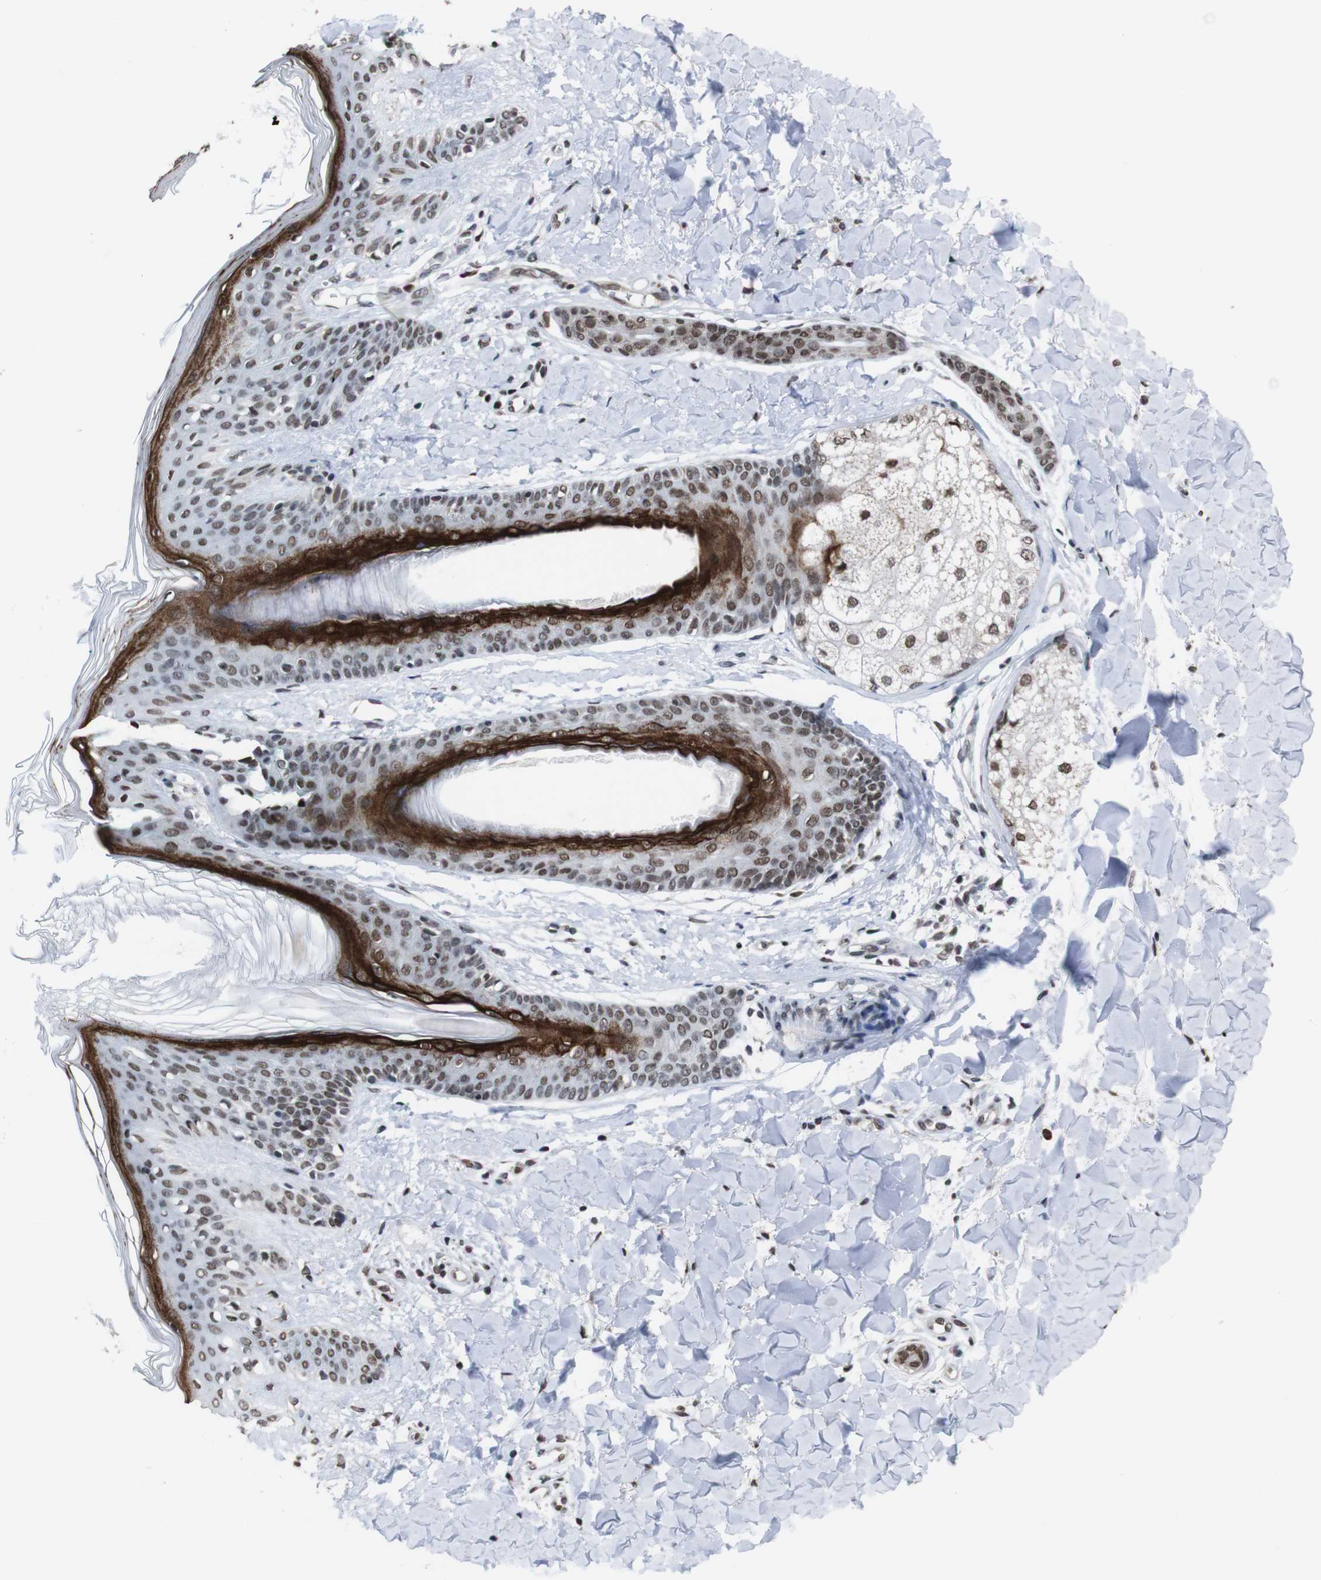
{"staining": {"intensity": "strong", "quantity": "<25%", "location": "nuclear"}, "tissue": "skin", "cell_type": "Fibroblasts", "image_type": "normal", "snomed": [{"axis": "morphology", "description": "Normal tissue, NOS"}, {"axis": "topography", "description": "Skin"}], "caption": "A brown stain shows strong nuclear positivity of a protein in fibroblasts of normal human skin.", "gene": "ROMO1", "patient": {"sex": "male", "age": 16}}